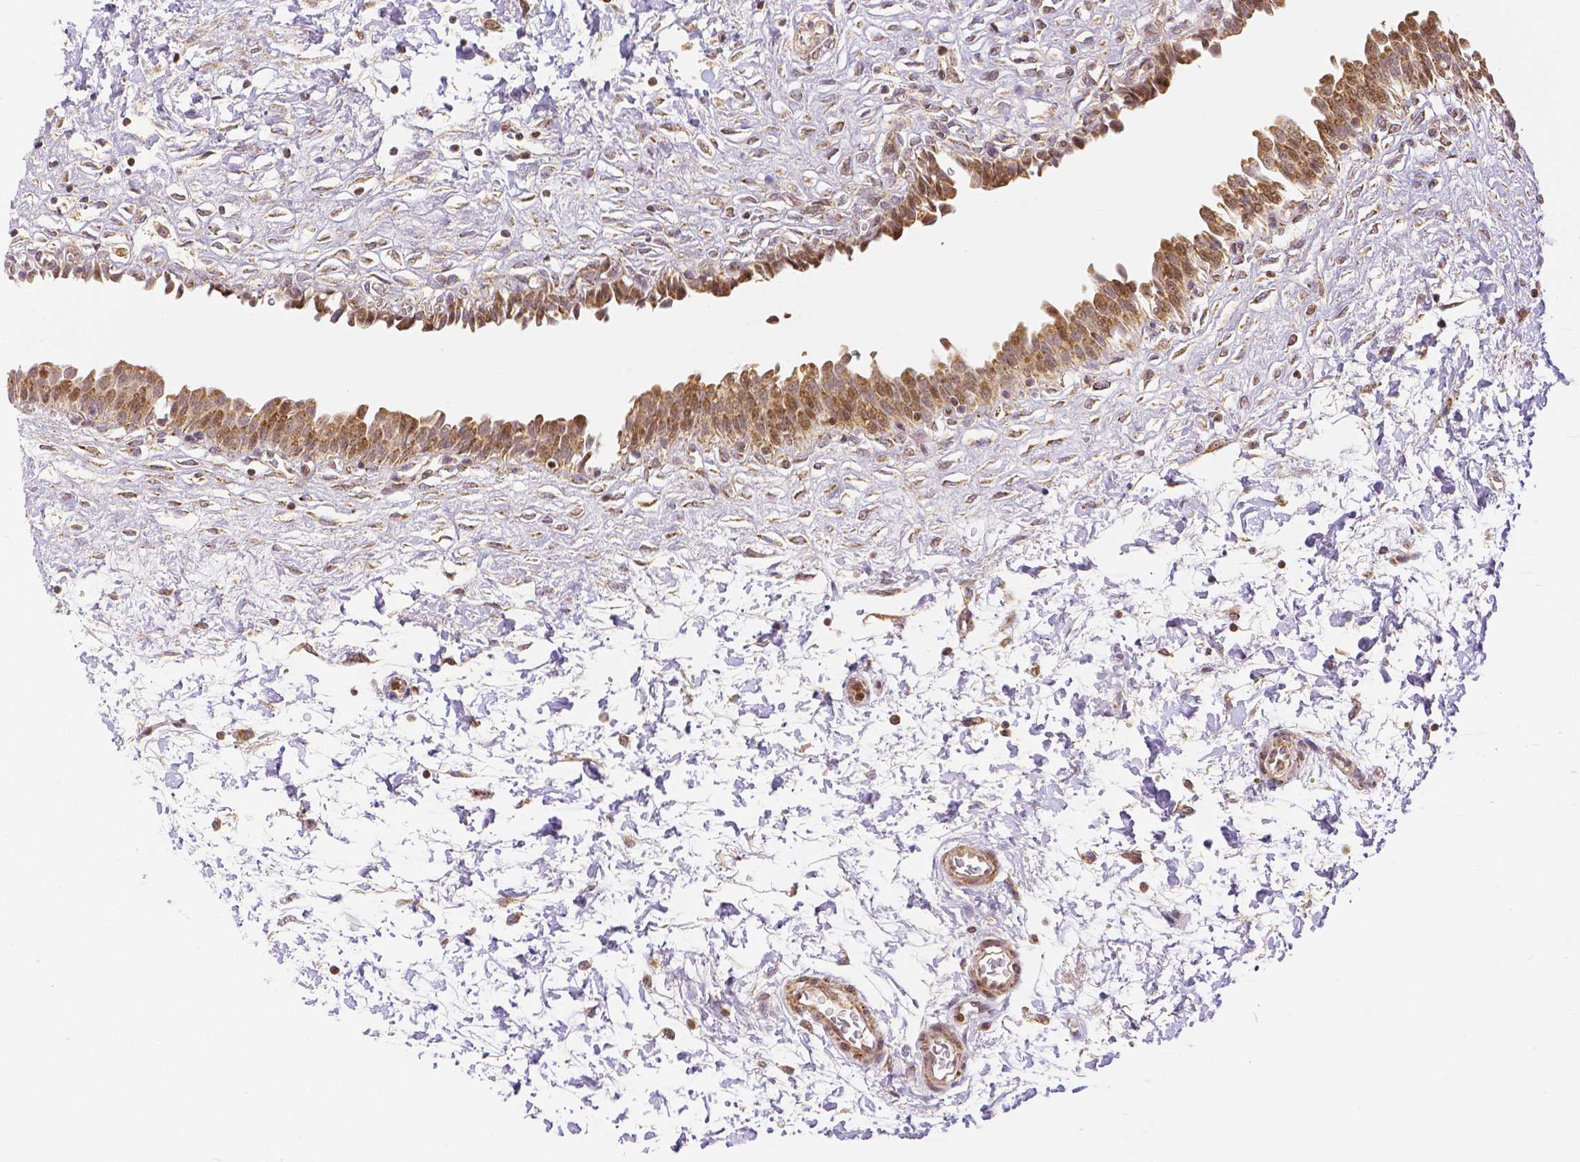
{"staining": {"intensity": "moderate", "quantity": ">75%", "location": "cytoplasmic/membranous,nuclear"}, "tissue": "urinary bladder", "cell_type": "Urothelial cells", "image_type": "normal", "snomed": [{"axis": "morphology", "description": "Normal tissue, NOS"}, {"axis": "topography", "description": "Urinary bladder"}], "caption": "A brown stain labels moderate cytoplasmic/membranous,nuclear positivity of a protein in urothelial cells of unremarkable human urinary bladder.", "gene": "RHOT1", "patient": {"sex": "male", "age": 37}}